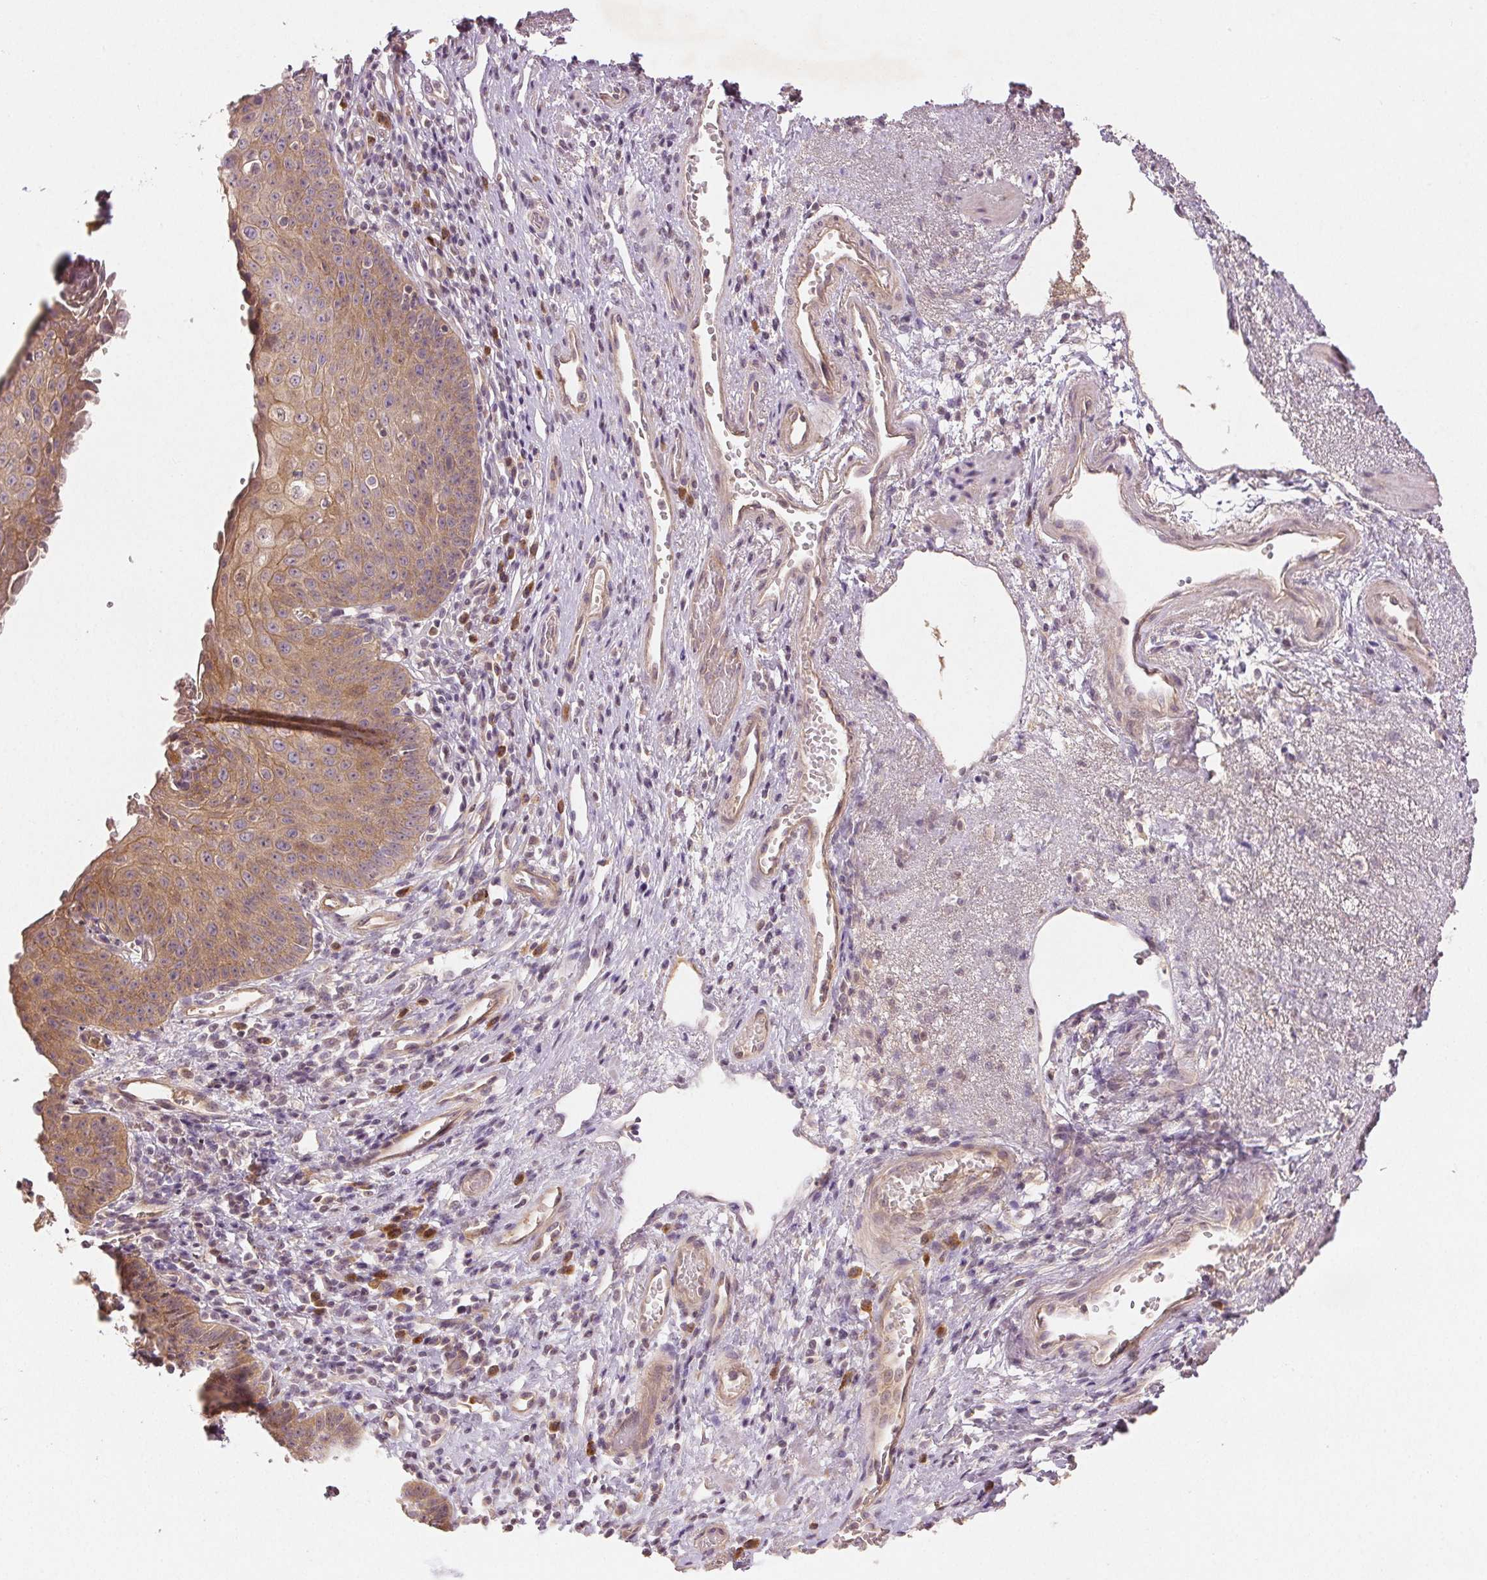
{"staining": {"intensity": "moderate", "quantity": ">75%", "location": "cytoplasmic/membranous,nuclear"}, "tissue": "esophagus", "cell_type": "Squamous epithelial cells", "image_type": "normal", "snomed": [{"axis": "morphology", "description": "Normal tissue, NOS"}, {"axis": "topography", "description": "Esophagus"}], "caption": "Moderate cytoplasmic/membranous,nuclear staining for a protein is seen in about >75% of squamous epithelial cells of normal esophagus using IHC.", "gene": "YIF1B", "patient": {"sex": "male", "age": 71}}